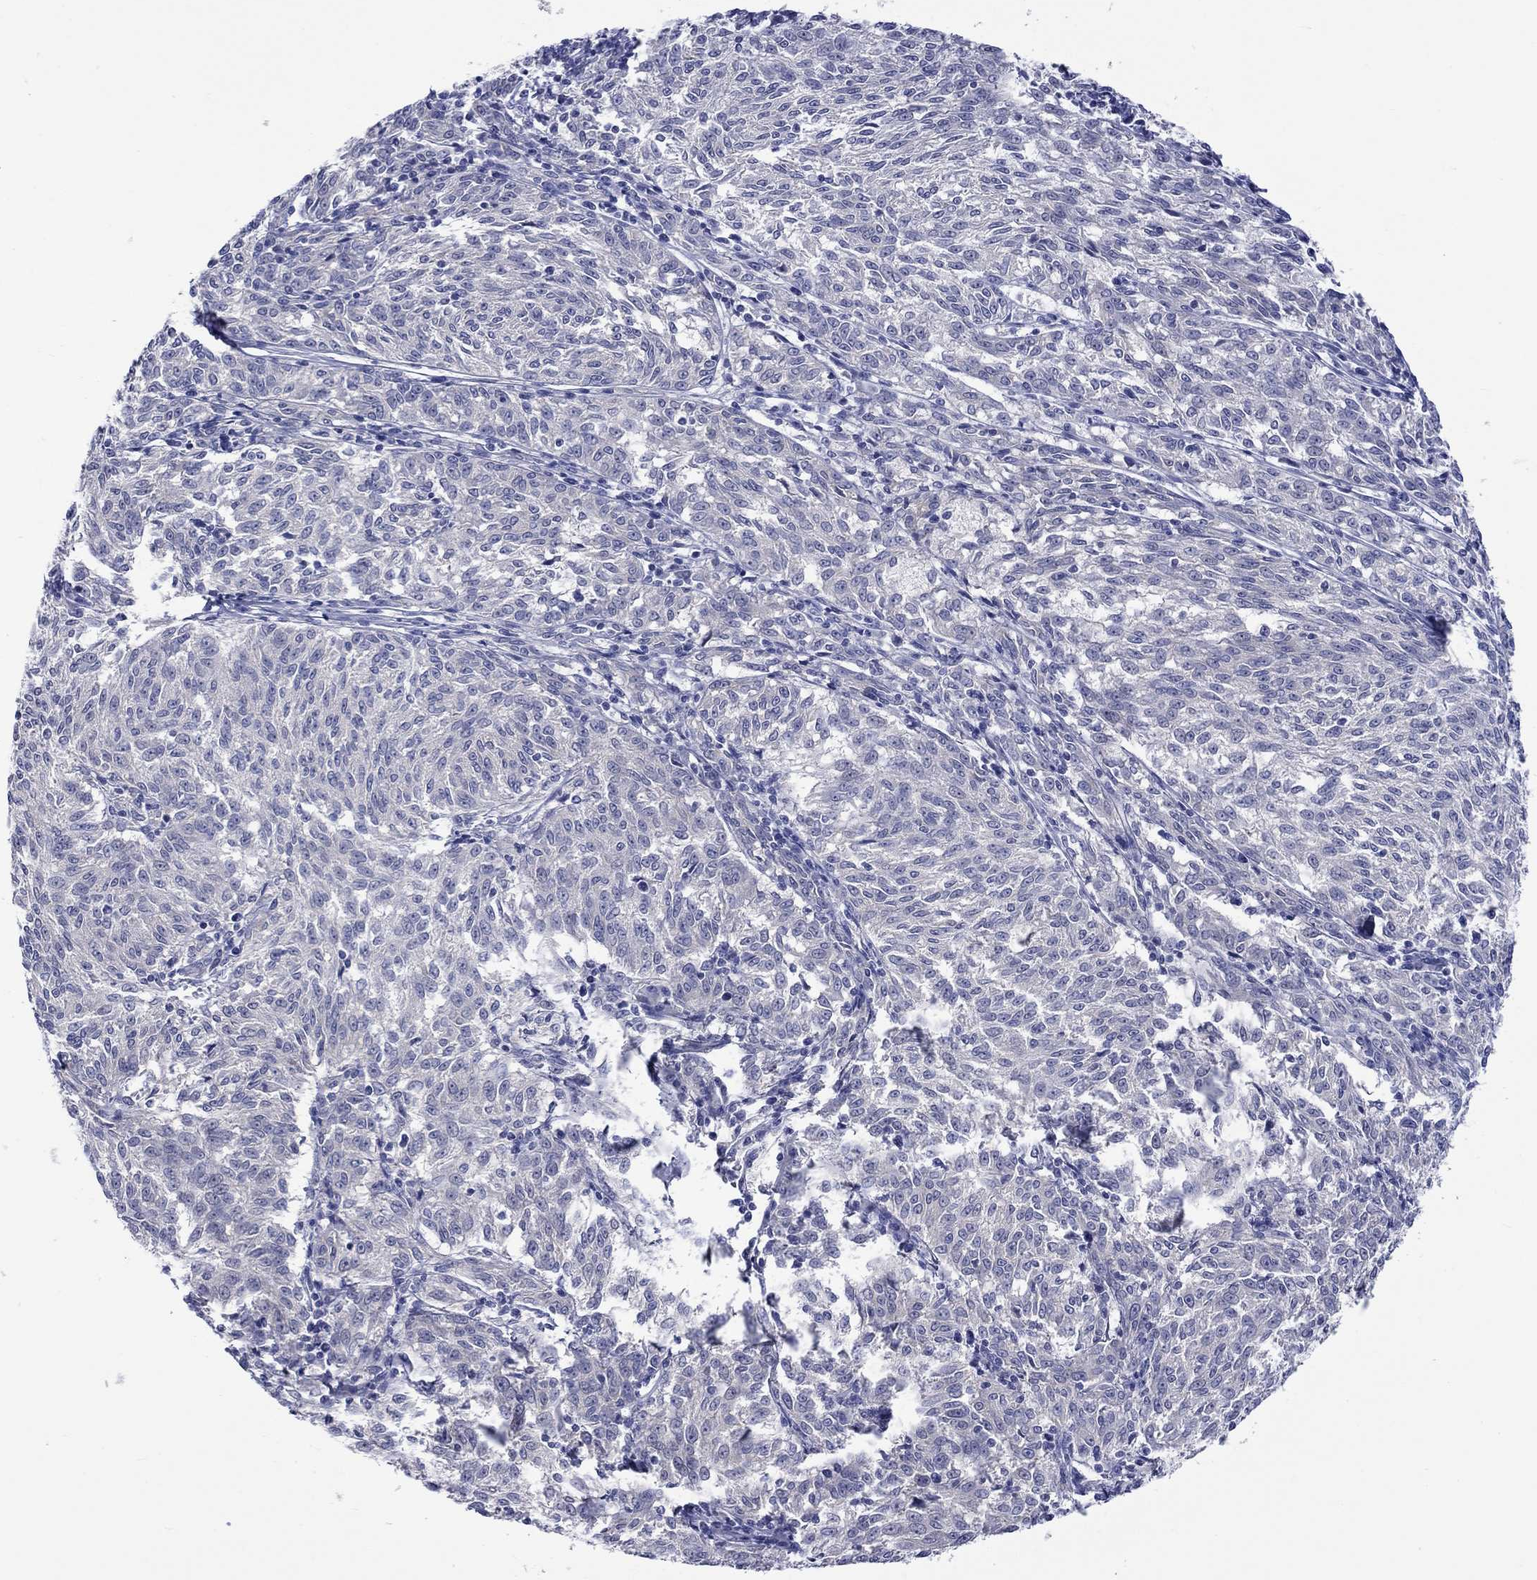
{"staining": {"intensity": "negative", "quantity": "none", "location": "none"}, "tissue": "melanoma", "cell_type": "Tumor cells", "image_type": "cancer", "snomed": [{"axis": "morphology", "description": "Malignant melanoma, NOS"}, {"axis": "topography", "description": "Skin"}], "caption": "Protein analysis of melanoma exhibits no significant positivity in tumor cells.", "gene": "CERS1", "patient": {"sex": "female", "age": 72}}